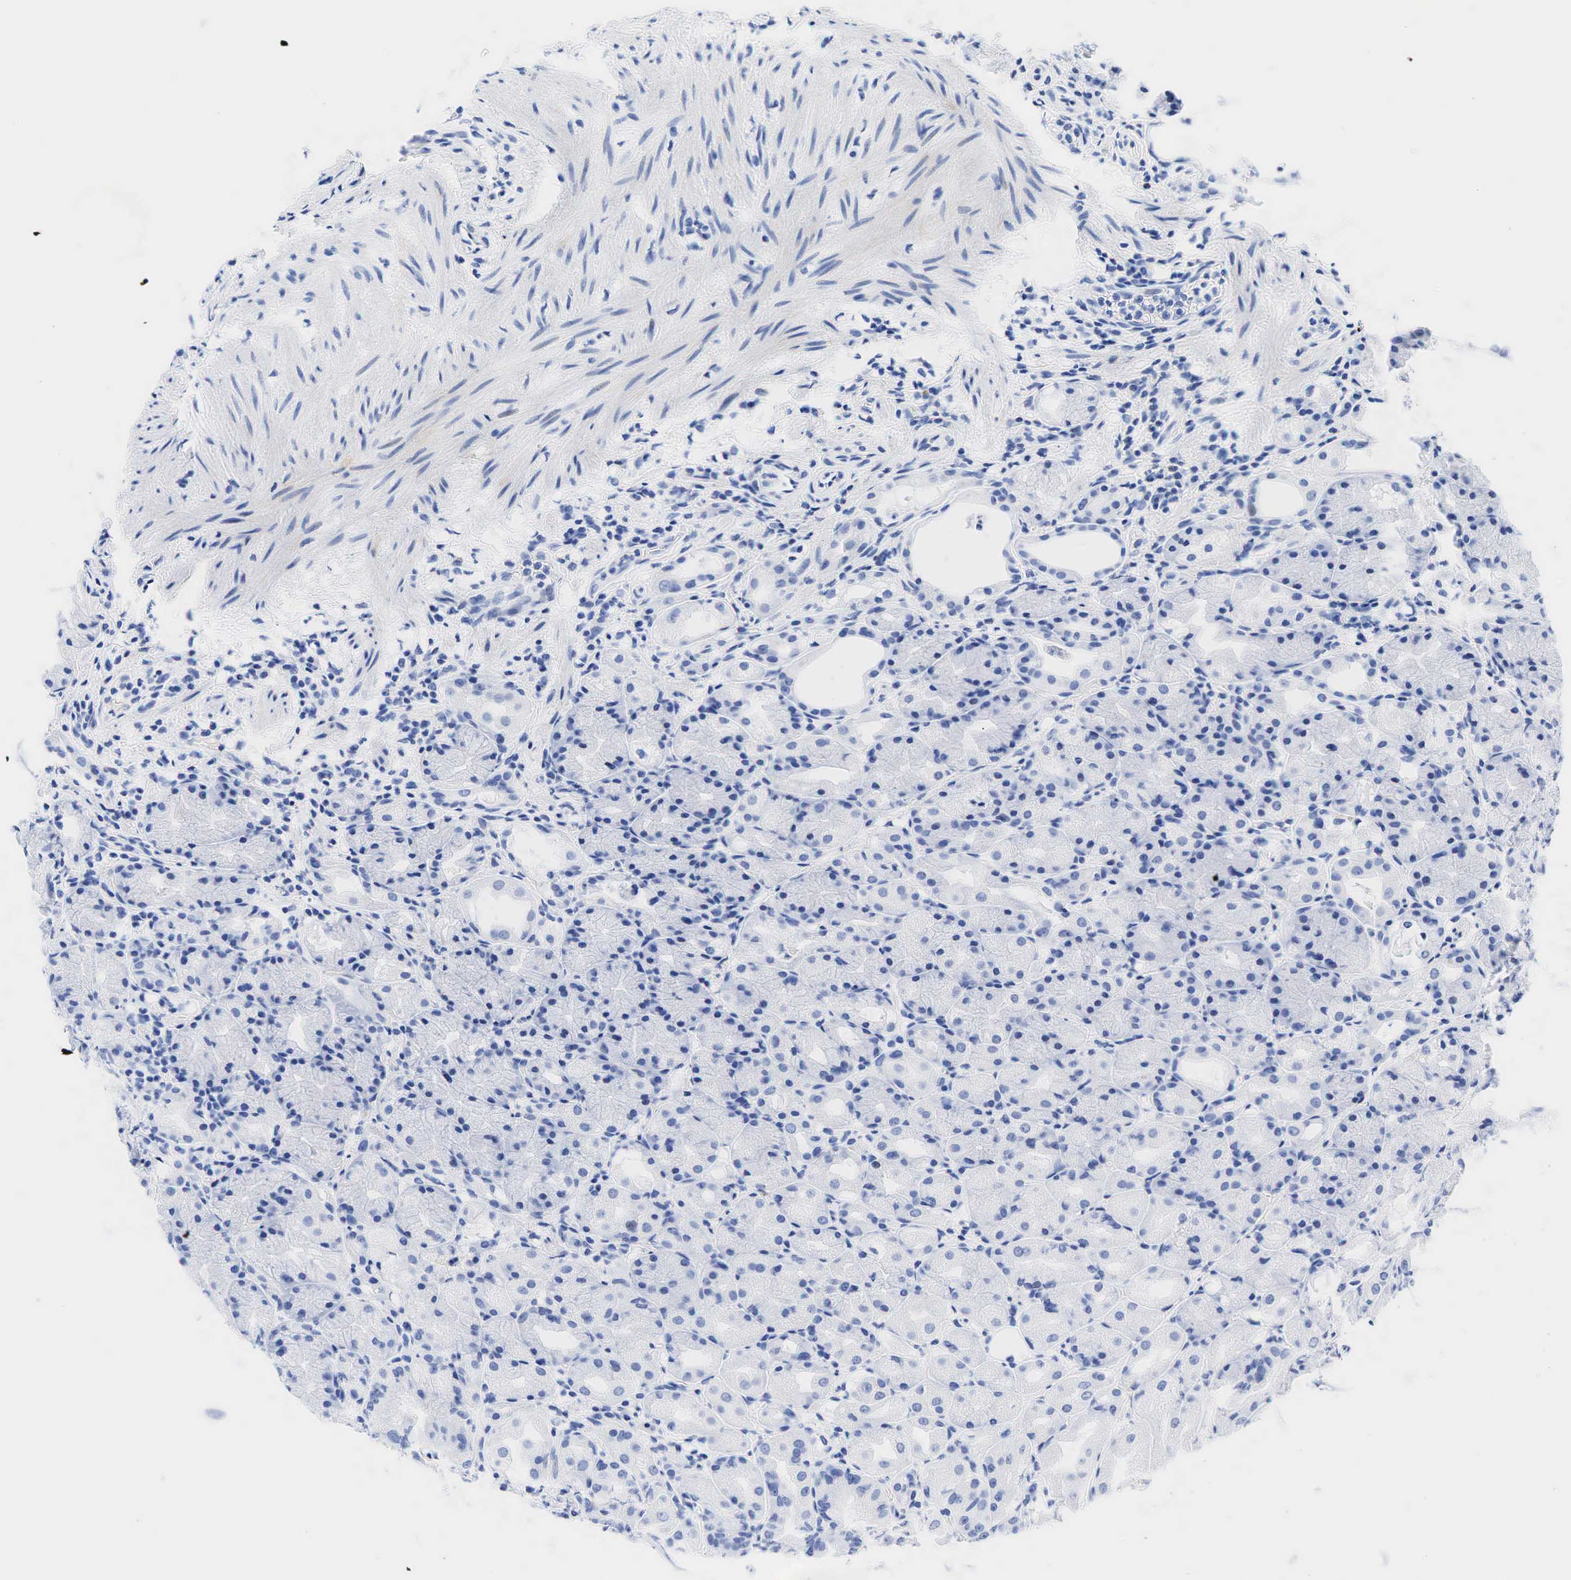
{"staining": {"intensity": "negative", "quantity": "none", "location": "none"}, "tissue": "stomach", "cell_type": "Glandular cells", "image_type": "normal", "snomed": [{"axis": "morphology", "description": "Normal tissue, NOS"}, {"axis": "topography", "description": "Stomach, upper"}], "caption": "Stomach was stained to show a protein in brown. There is no significant staining in glandular cells.", "gene": "INHA", "patient": {"sex": "female", "age": 75}}